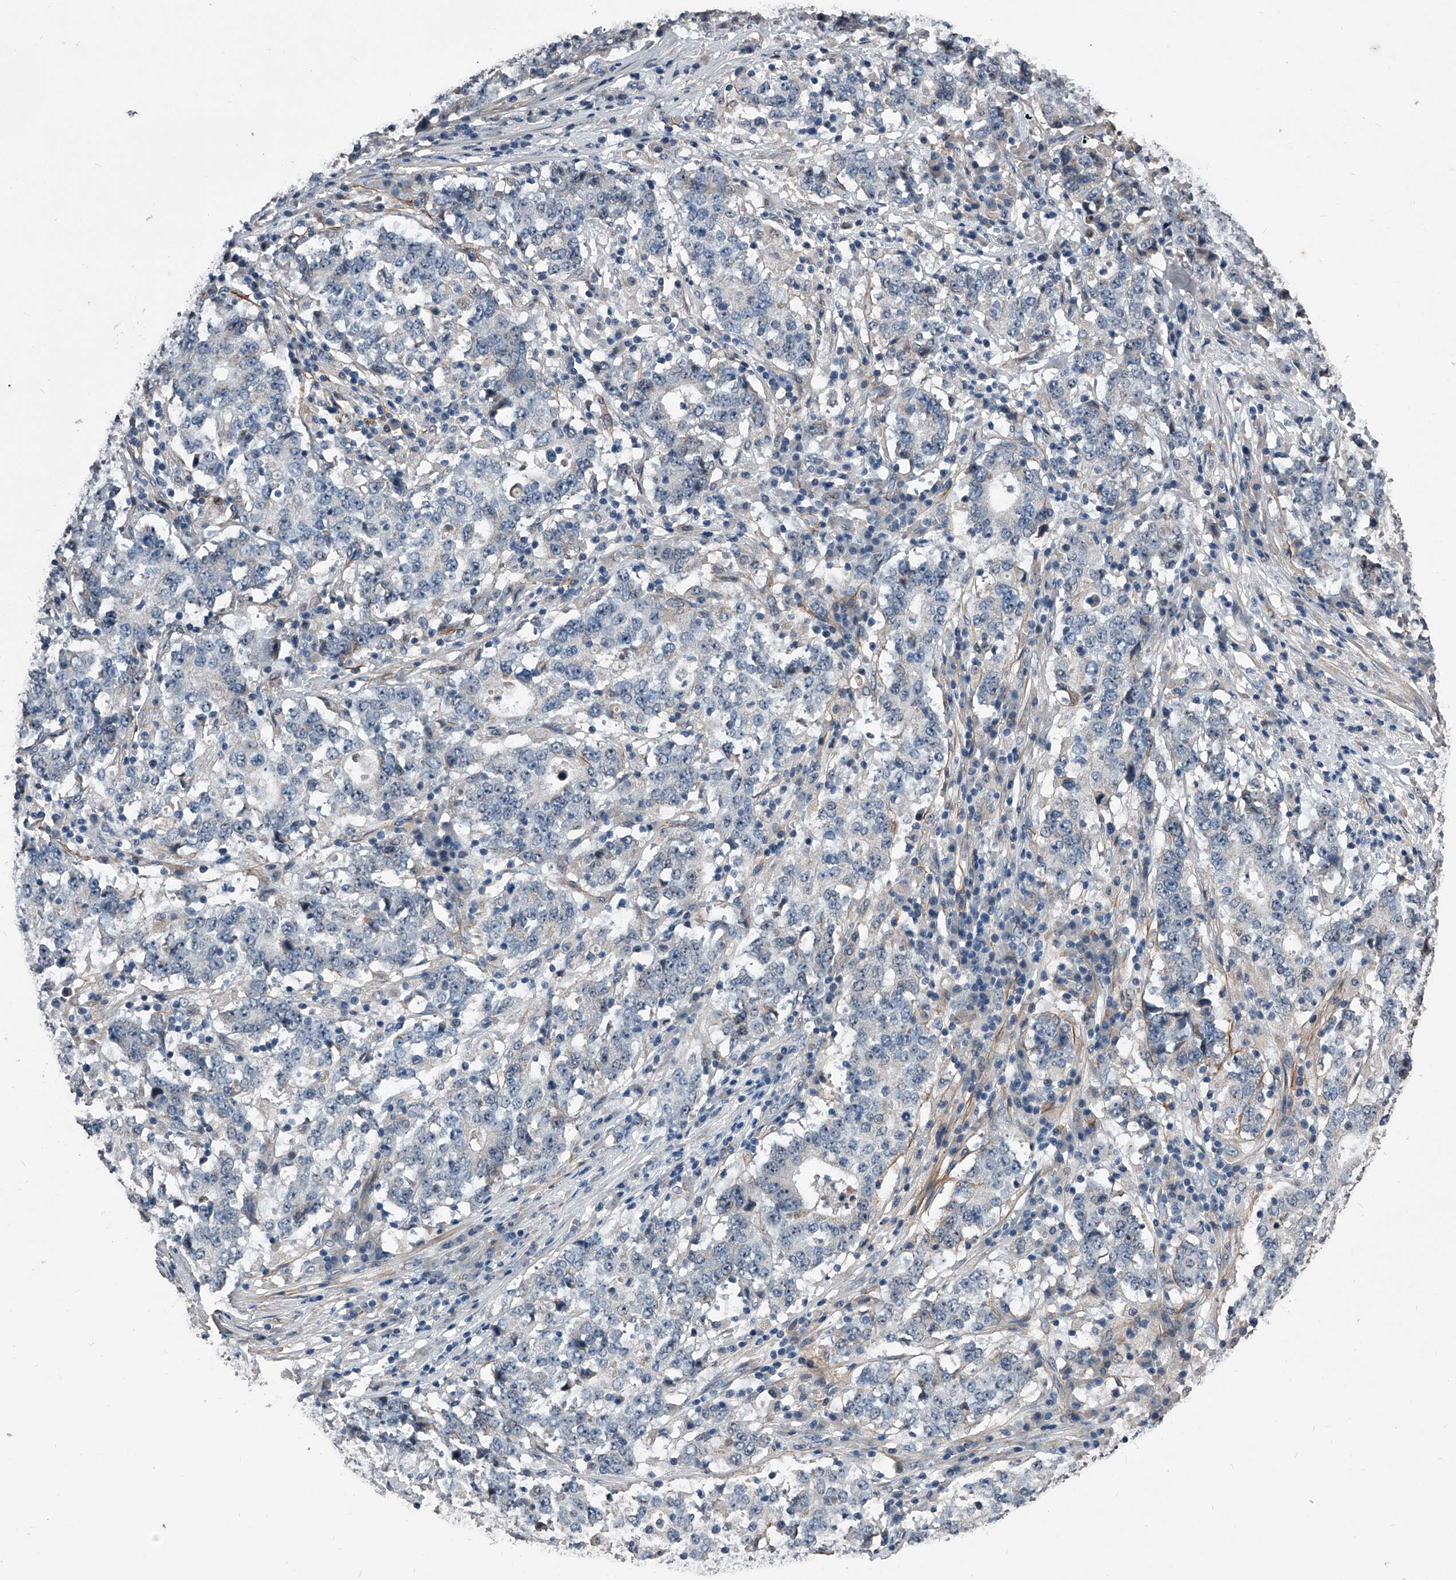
{"staining": {"intensity": "negative", "quantity": "none", "location": "none"}, "tissue": "stomach cancer", "cell_type": "Tumor cells", "image_type": "cancer", "snomed": [{"axis": "morphology", "description": "Adenocarcinoma, NOS"}, {"axis": "topography", "description": "Stomach"}], "caption": "Image shows no significant protein staining in tumor cells of stomach cancer.", "gene": "PHACTR1", "patient": {"sex": "male", "age": 59}}